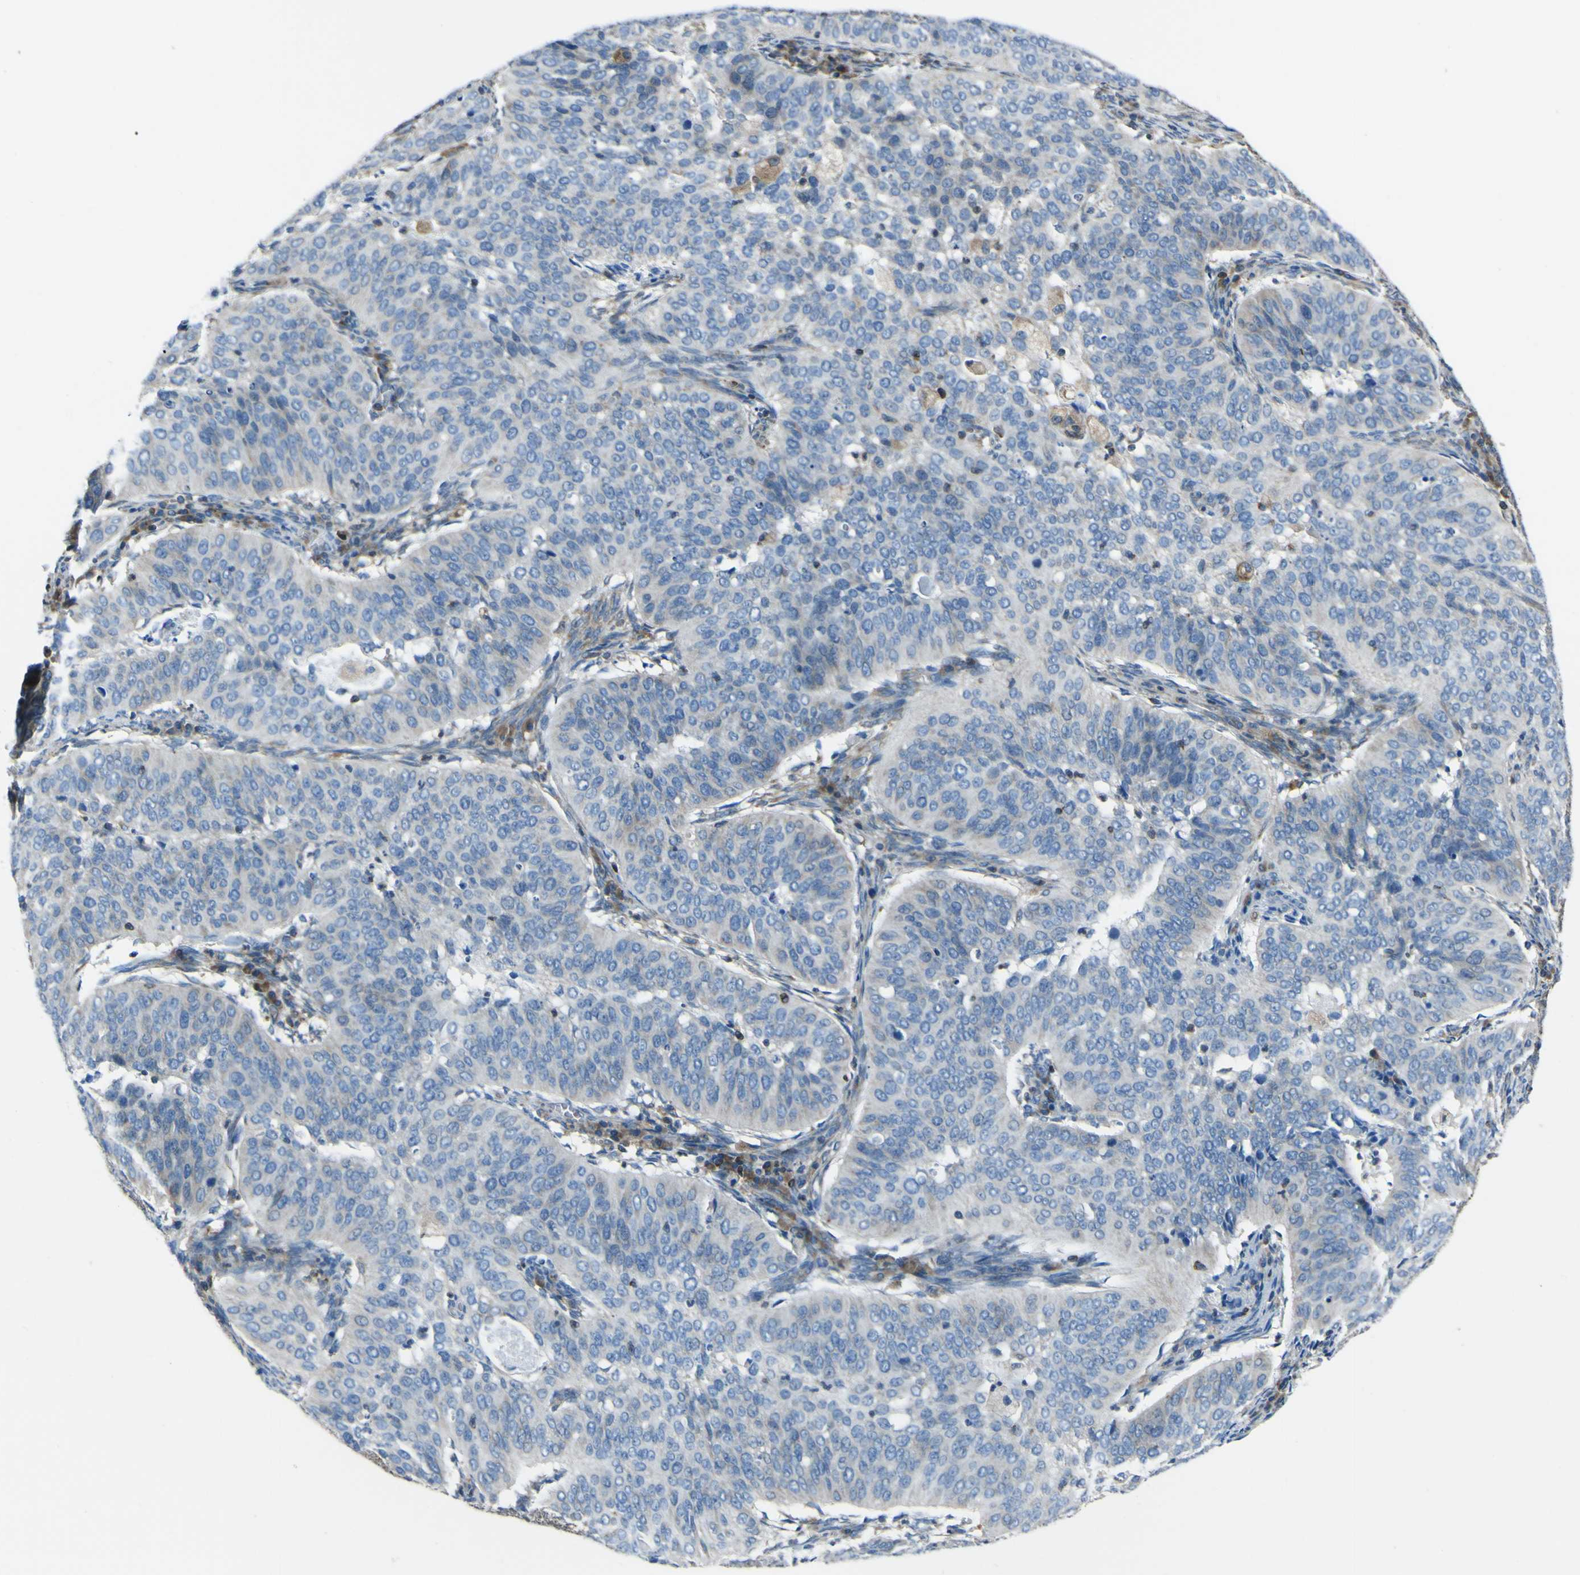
{"staining": {"intensity": "negative", "quantity": "none", "location": "none"}, "tissue": "cervical cancer", "cell_type": "Tumor cells", "image_type": "cancer", "snomed": [{"axis": "morphology", "description": "Normal tissue, NOS"}, {"axis": "morphology", "description": "Squamous cell carcinoma, NOS"}, {"axis": "topography", "description": "Cervix"}], "caption": "Tumor cells show no significant positivity in cervical squamous cell carcinoma. Nuclei are stained in blue.", "gene": "STIM1", "patient": {"sex": "female", "age": 39}}